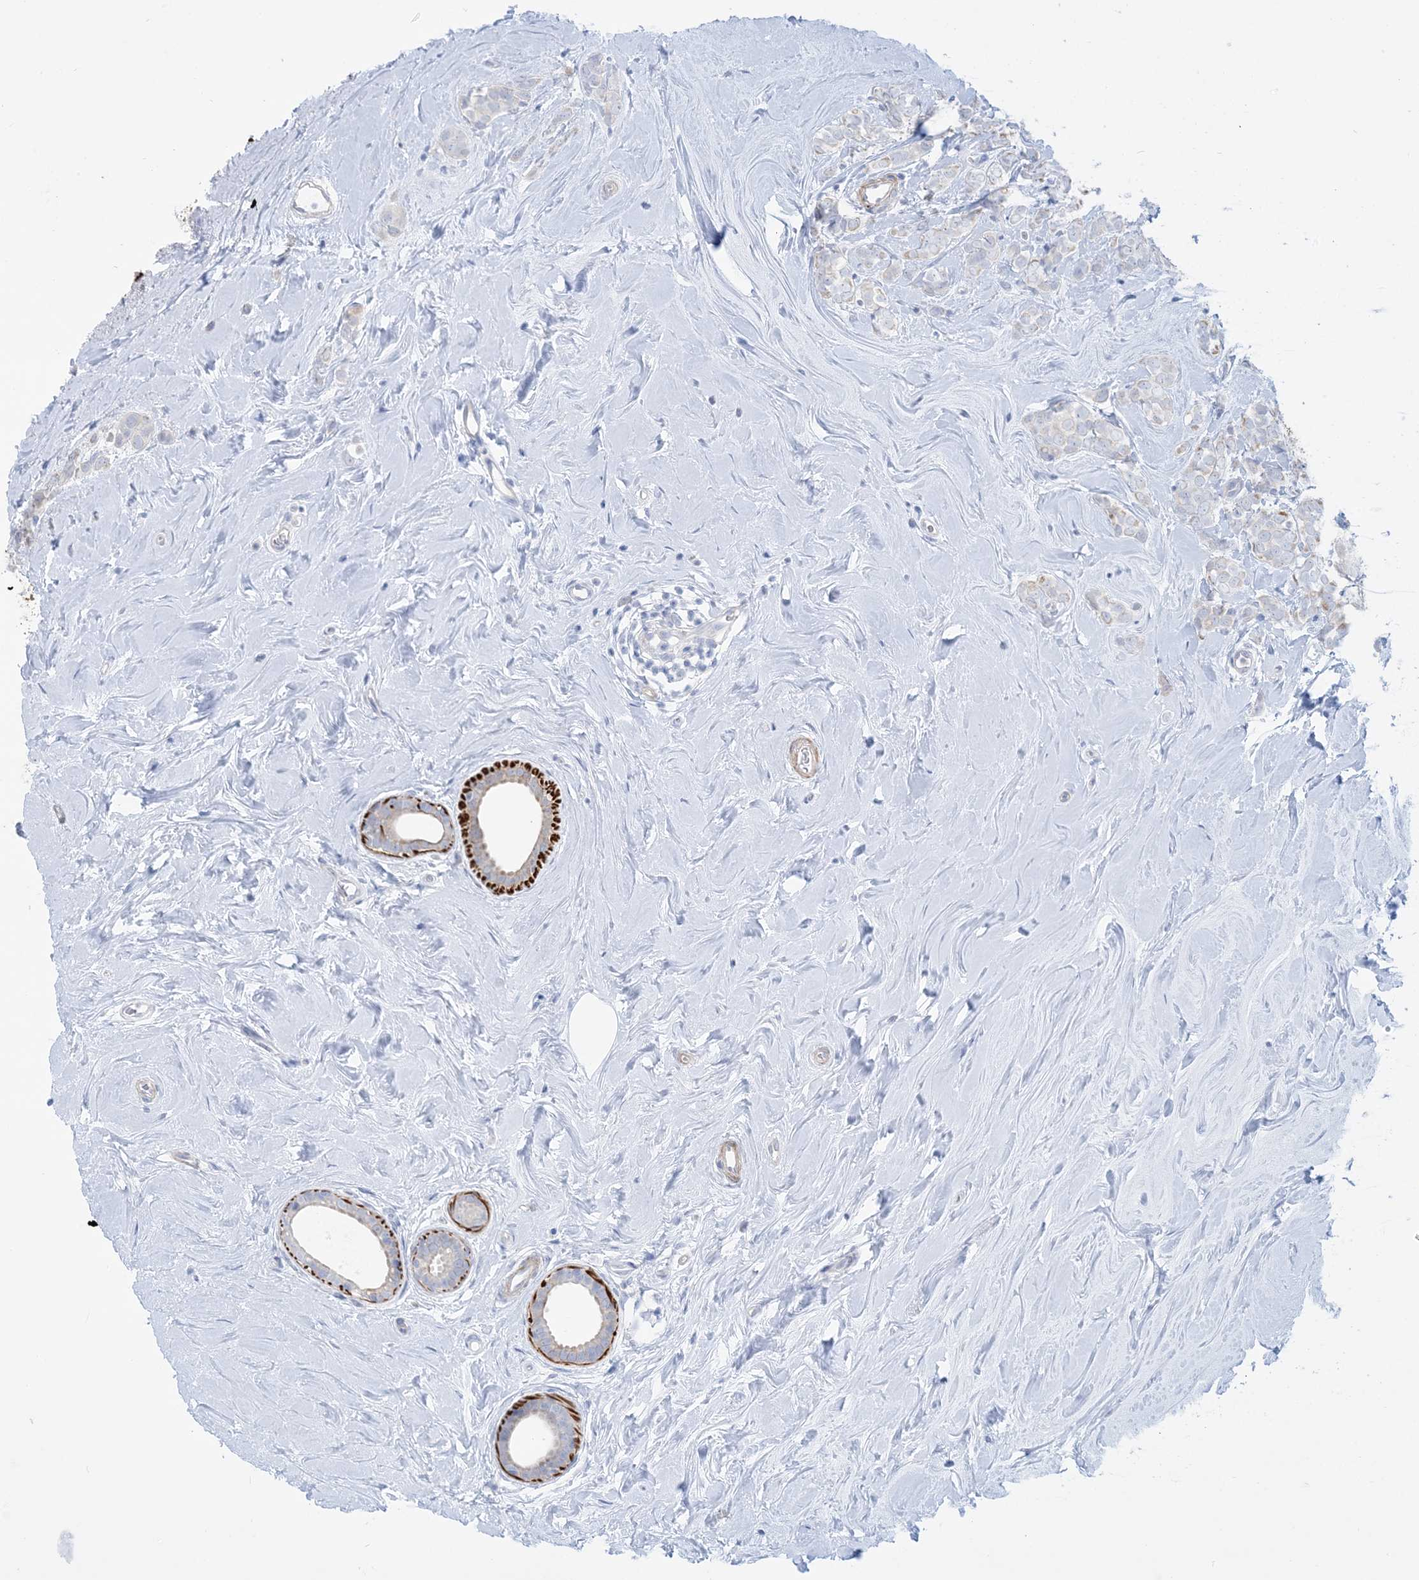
{"staining": {"intensity": "negative", "quantity": "none", "location": "none"}, "tissue": "breast cancer", "cell_type": "Tumor cells", "image_type": "cancer", "snomed": [{"axis": "morphology", "description": "Lobular carcinoma"}, {"axis": "topography", "description": "Breast"}], "caption": "The micrograph shows no significant staining in tumor cells of breast cancer (lobular carcinoma).", "gene": "MARS2", "patient": {"sex": "female", "age": 47}}